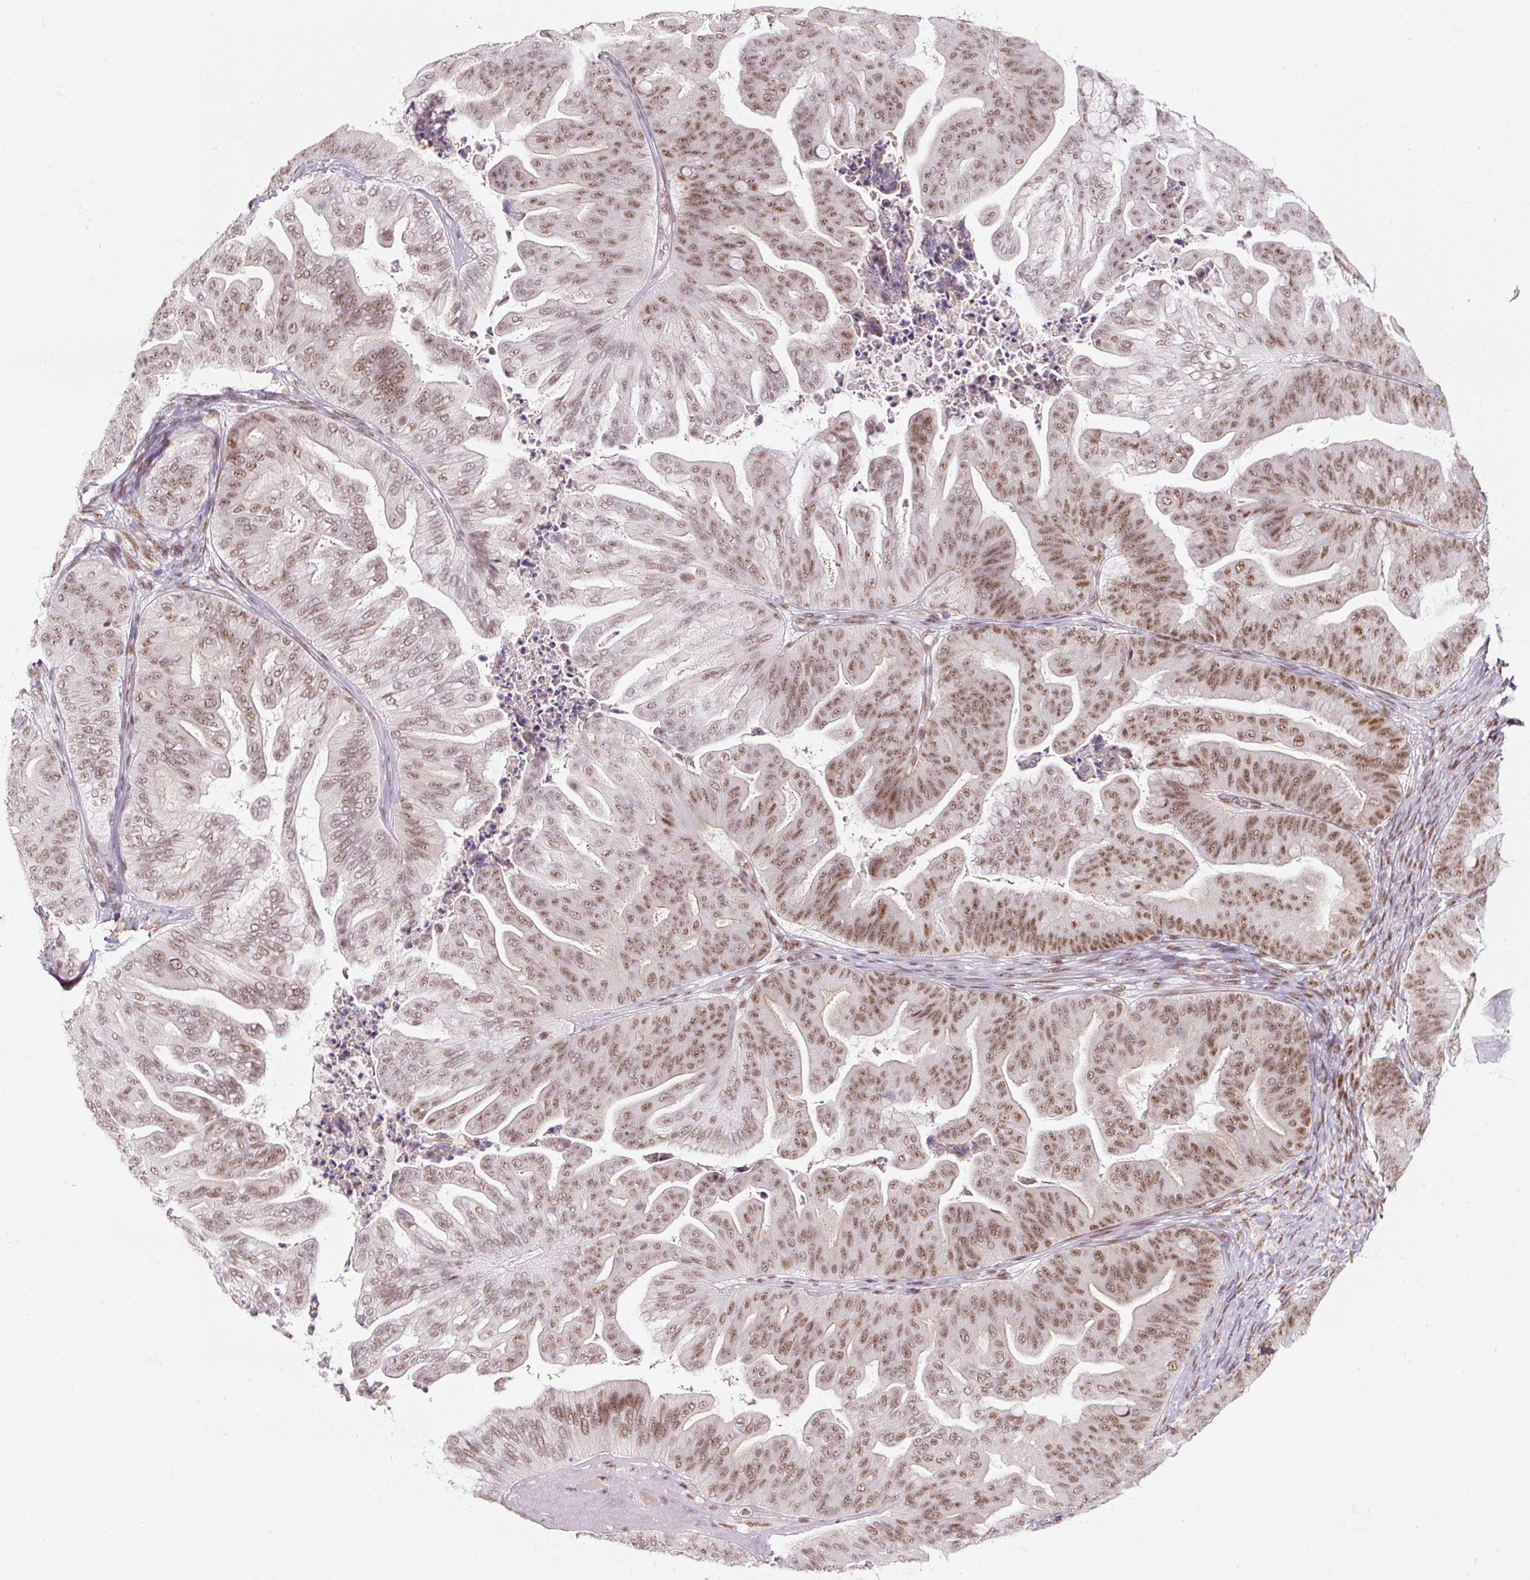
{"staining": {"intensity": "moderate", "quantity": ">75%", "location": "nuclear"}, "tissue": "ovarian cancer", "cell_type": "Tumor cells", "image_type": "cancer", "snomed": [{"axis": "morphology", "description": "Cystadenocarcinoma, mucinous, NOS"}, {"axis": "topography", "description": "Ovary"}], "caption": "A micrograph of ovarian mucinous cystadenocarcinoma stained for a protein demonstrates moderate nuclear brown staining in tumor cells.", "gene": "U2AF2", "patient": {"sex": "female", "age": 67}}